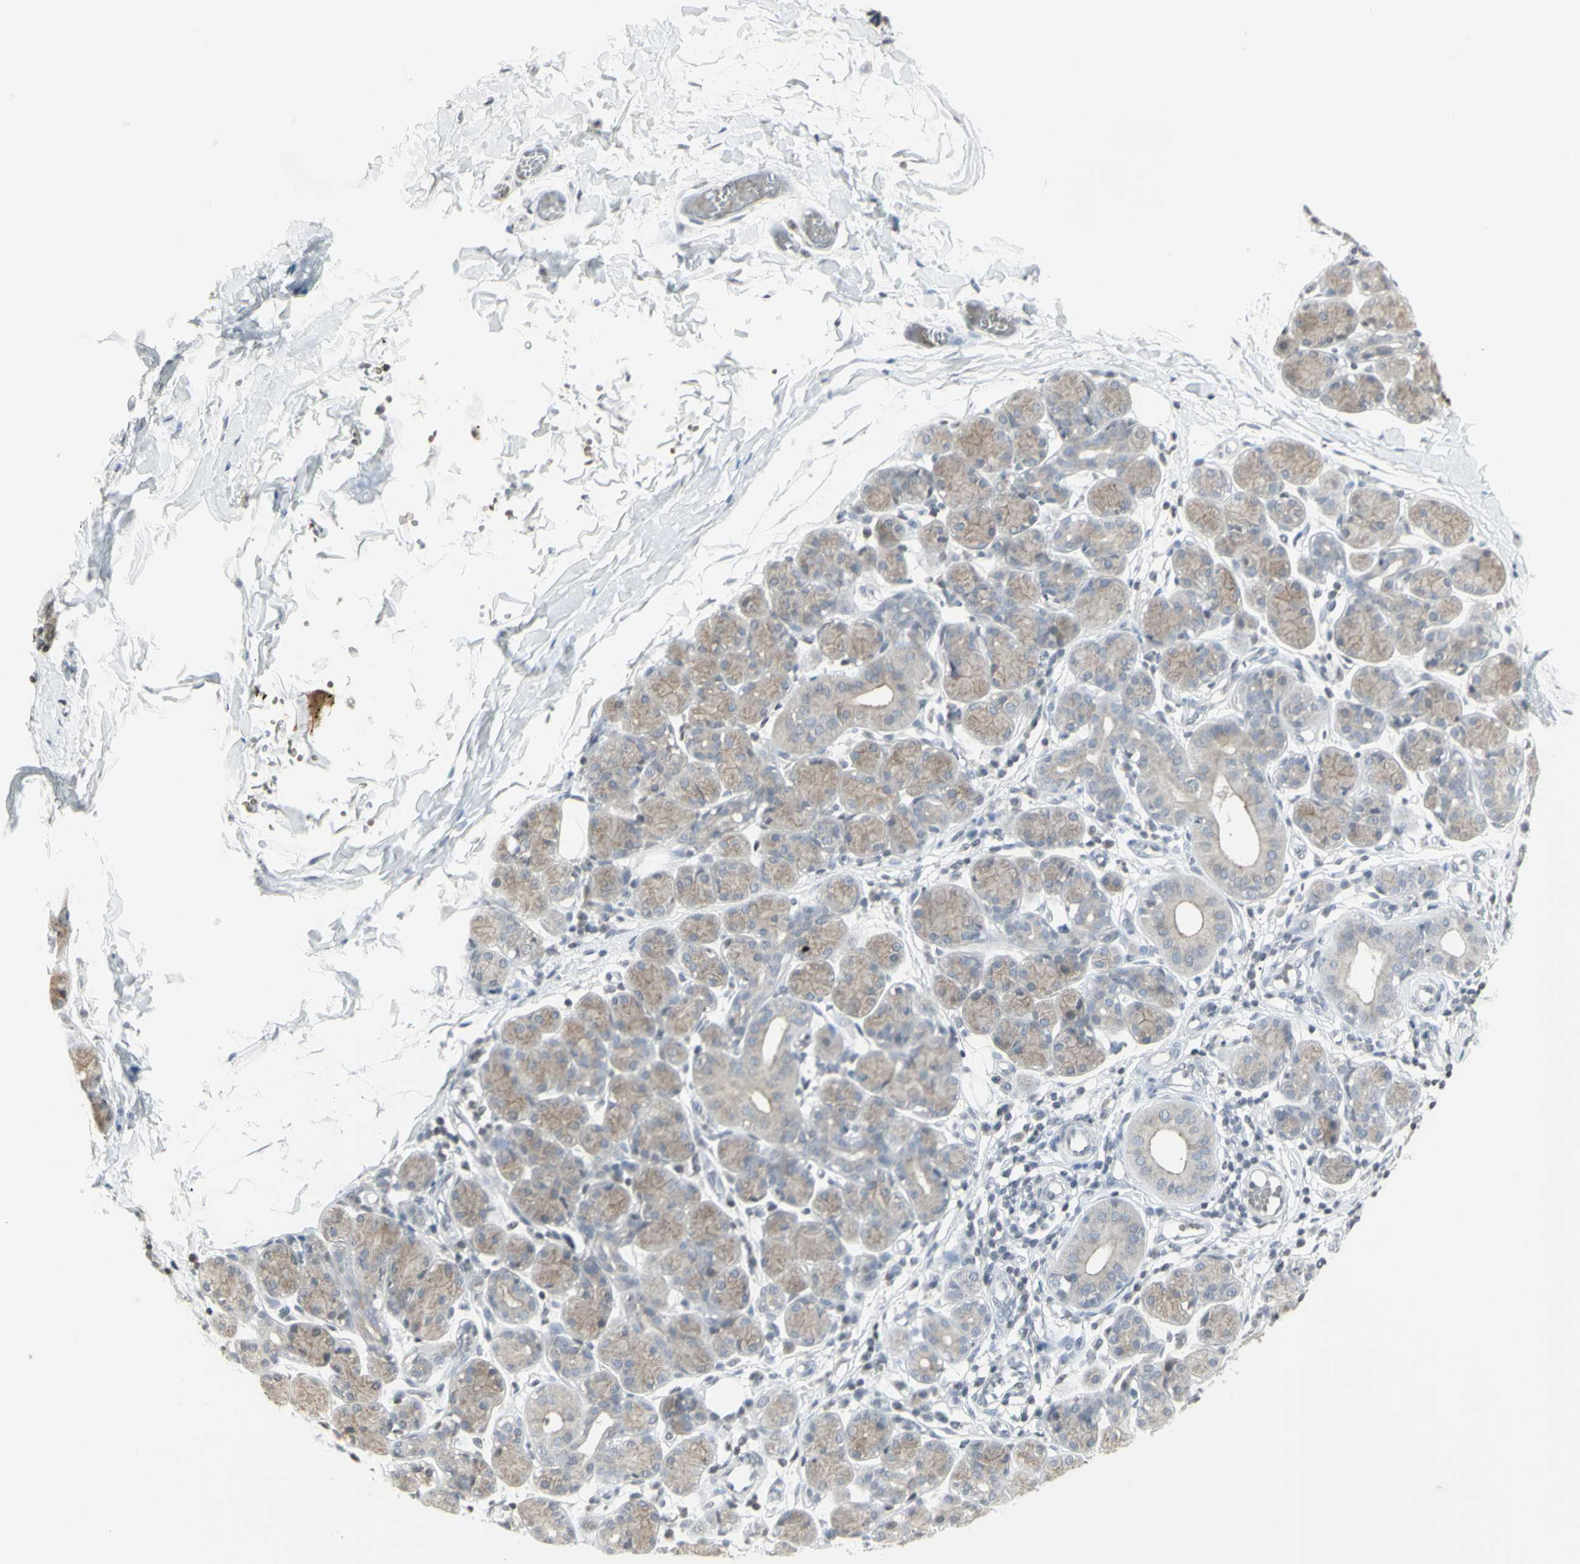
{"staining": {"intensity": "weak", "quantity": "25%-75%", "location": "cytoplasmic/membranous"}, "tissue": "salivary gland", "cell_type": "Glandular cells", "image_type": "normal", "snomed": [{"axis": "morphology", "description": "Normal tissue, NOS"}, {"axis": "morphology", "description": "Inflammation, NOS"}, {"axis": "topography", "description": "Lymph node"}, {"axis": "topography", "description": "Salivary gland"}], "caption": "Immunohistochemistry (IHC) histopathology image of normal salivary gland: human salivary gland stained using immunohistochemistry demonstrates low levels of weak protein expression localized specifically in the cytoplasmic/membranous of glandular cells, appearing as a cytoplasmic/membranous brown color.", "gene": "MUC5AC", "patient": {"sex": "male", "age": 3}}